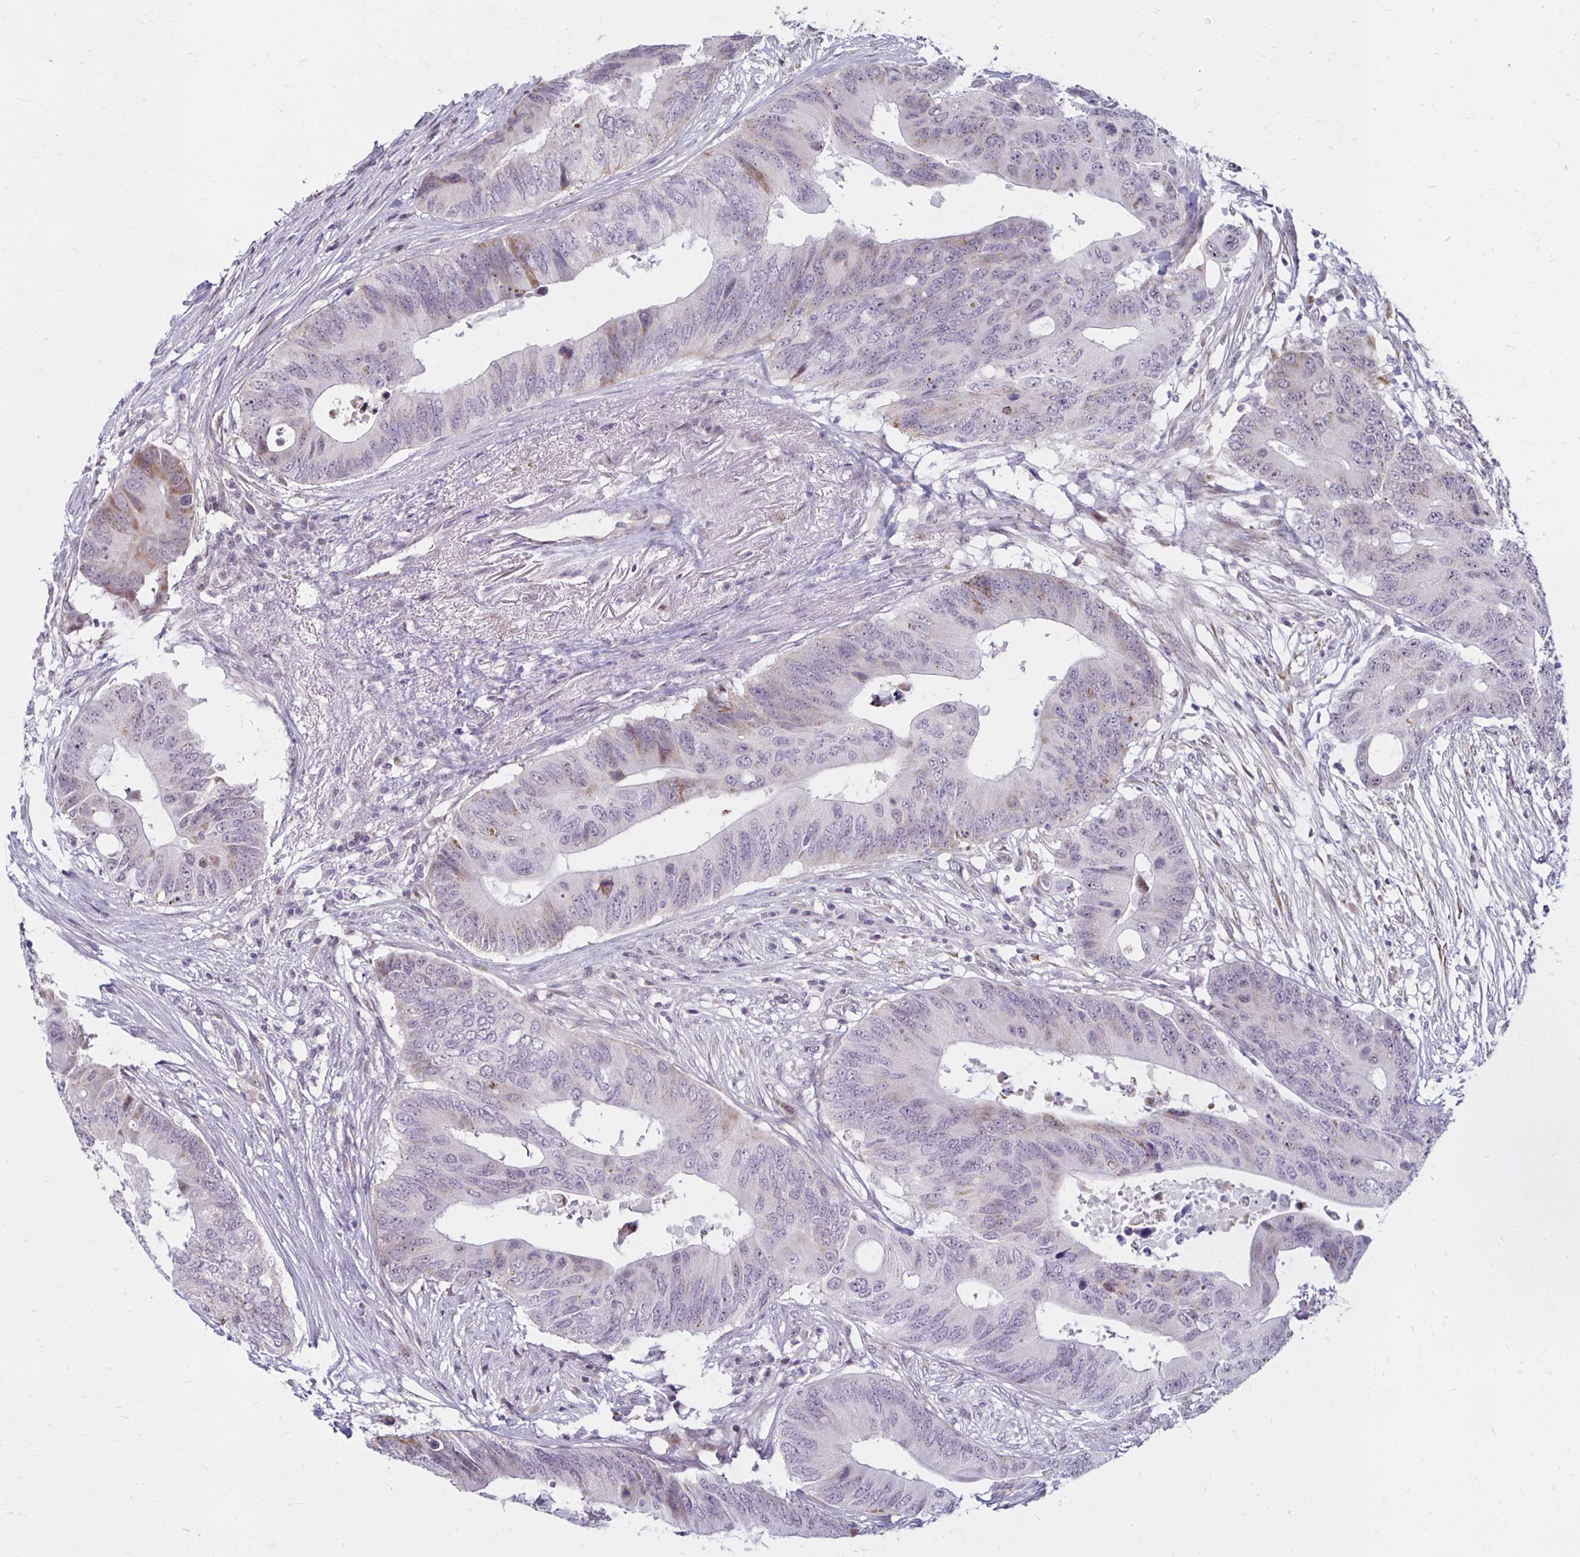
{"staining": {"intensity": "weak", "quantity": "<25%", "location": "cytoplasmic/membranous"}, "tissue": "colorectal cancer", "cell_type": "Tumor cells", "image_type": "cancer", "snomed": [{"axis": "morphology", "description": "Adenocarcinoma, NOS"}, {"axis": "topography", "description": "Colon"}], "caption": "High magnification brightfield microscopy of colorectal cancer (adenocarcinoma) stained with DAB (3,3'-diaminobenzidine) (brown) and counterstained with hematoxylin (blue): tumor cells show no significant staining.", "gene": "DAGLA", "patient": {"sex": "male", "age": 71}}